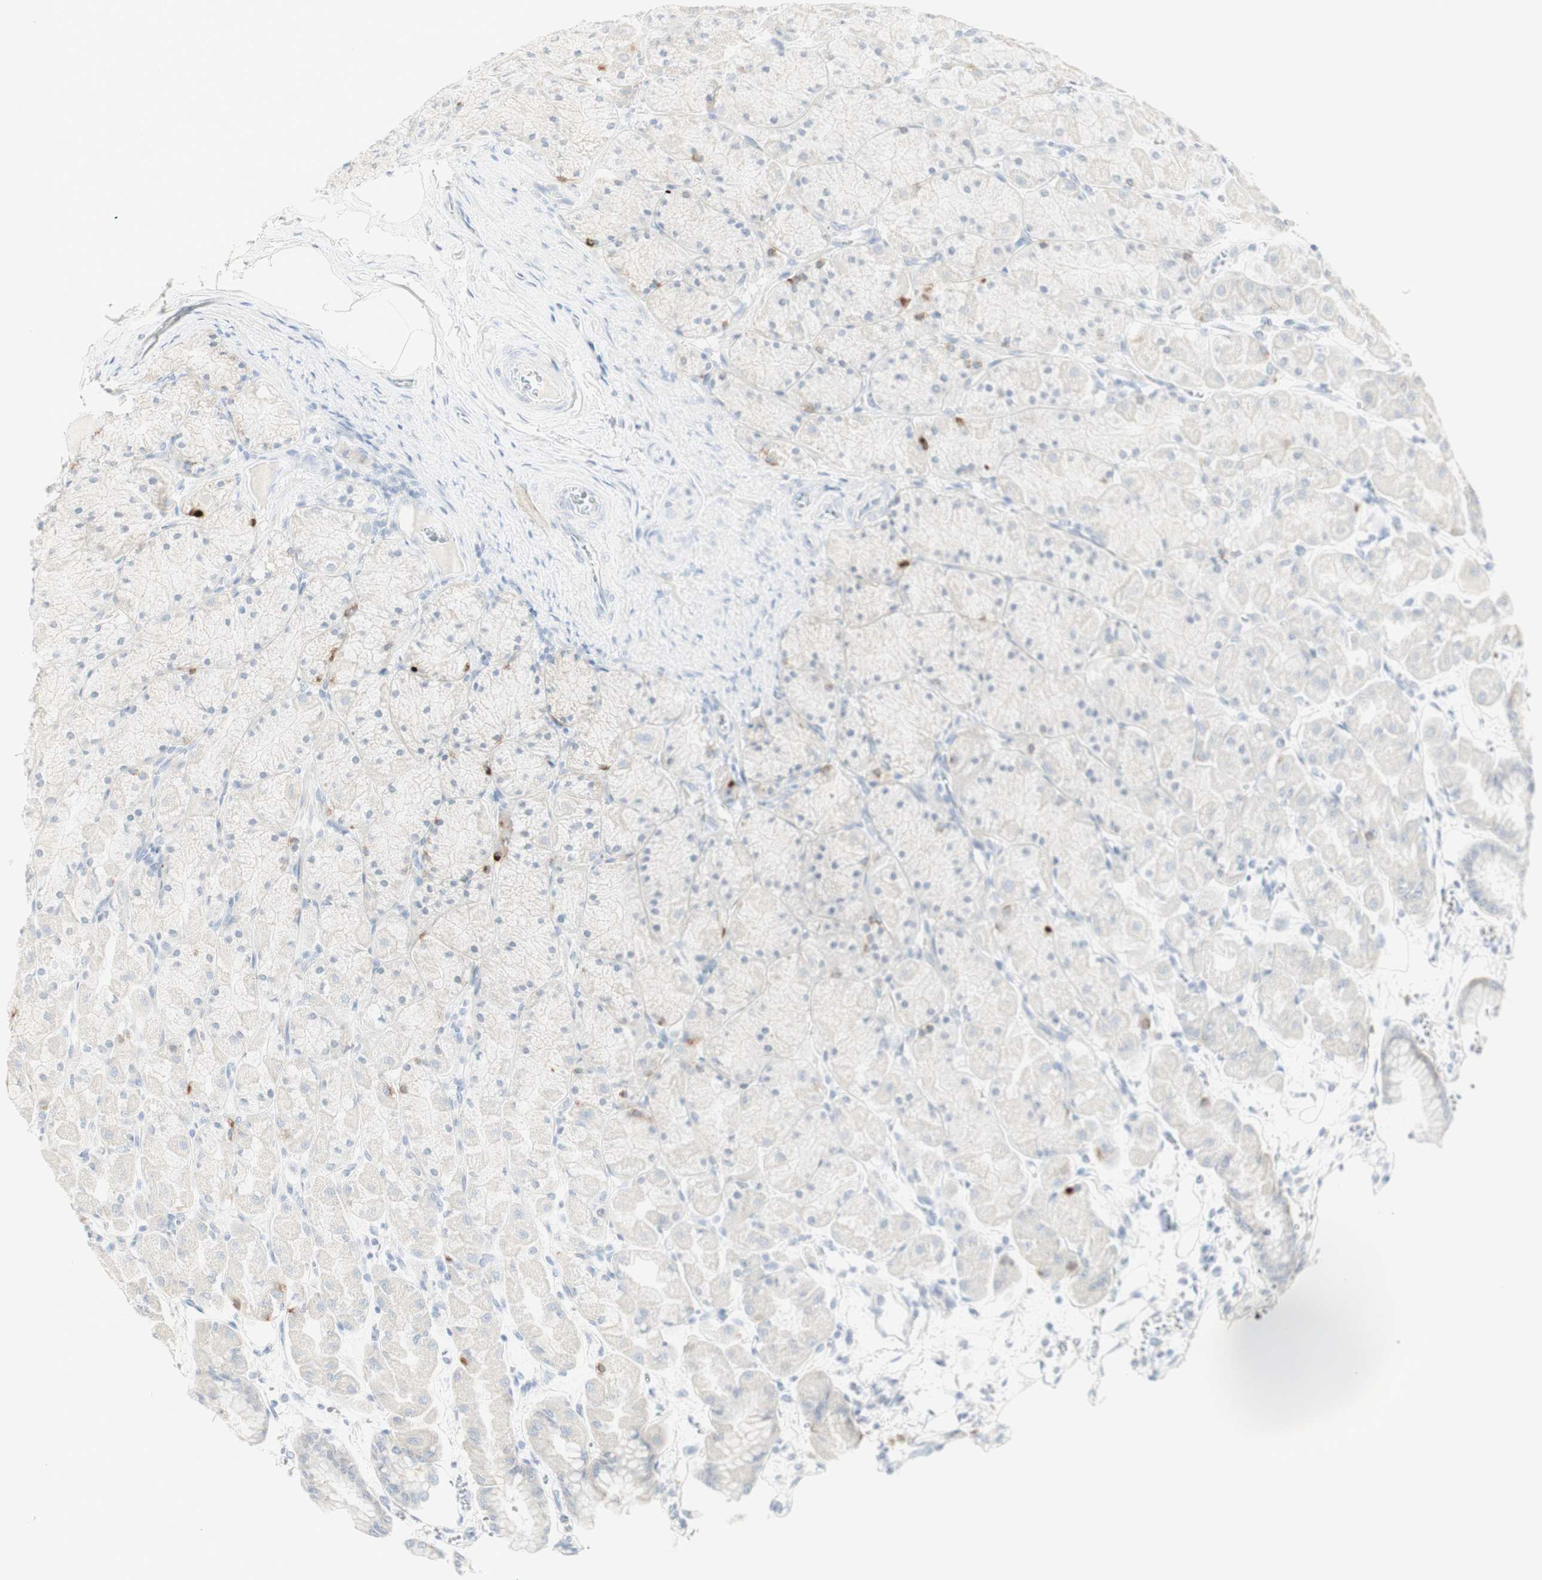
{"staining": {"intensity": "negative", "quantity": "none", "location": "none"}, "tissue": "stomach", "cell_type": "Glandular cells", "image_type": "normal", "snomed": [{"axis": "morphology", "description": "Normal tissue, NOS"}, {"axis": "topography", "description": "Stomach, upper"}], "caption": "This photomicrograph is of unremarkable stomach stained with IHC to label a protein in brown with the nuclei are counter-stained blue. There is no positivity in glandular cells.", "gene": "MDK", "patient": {"sex": "female", "age": 56}}